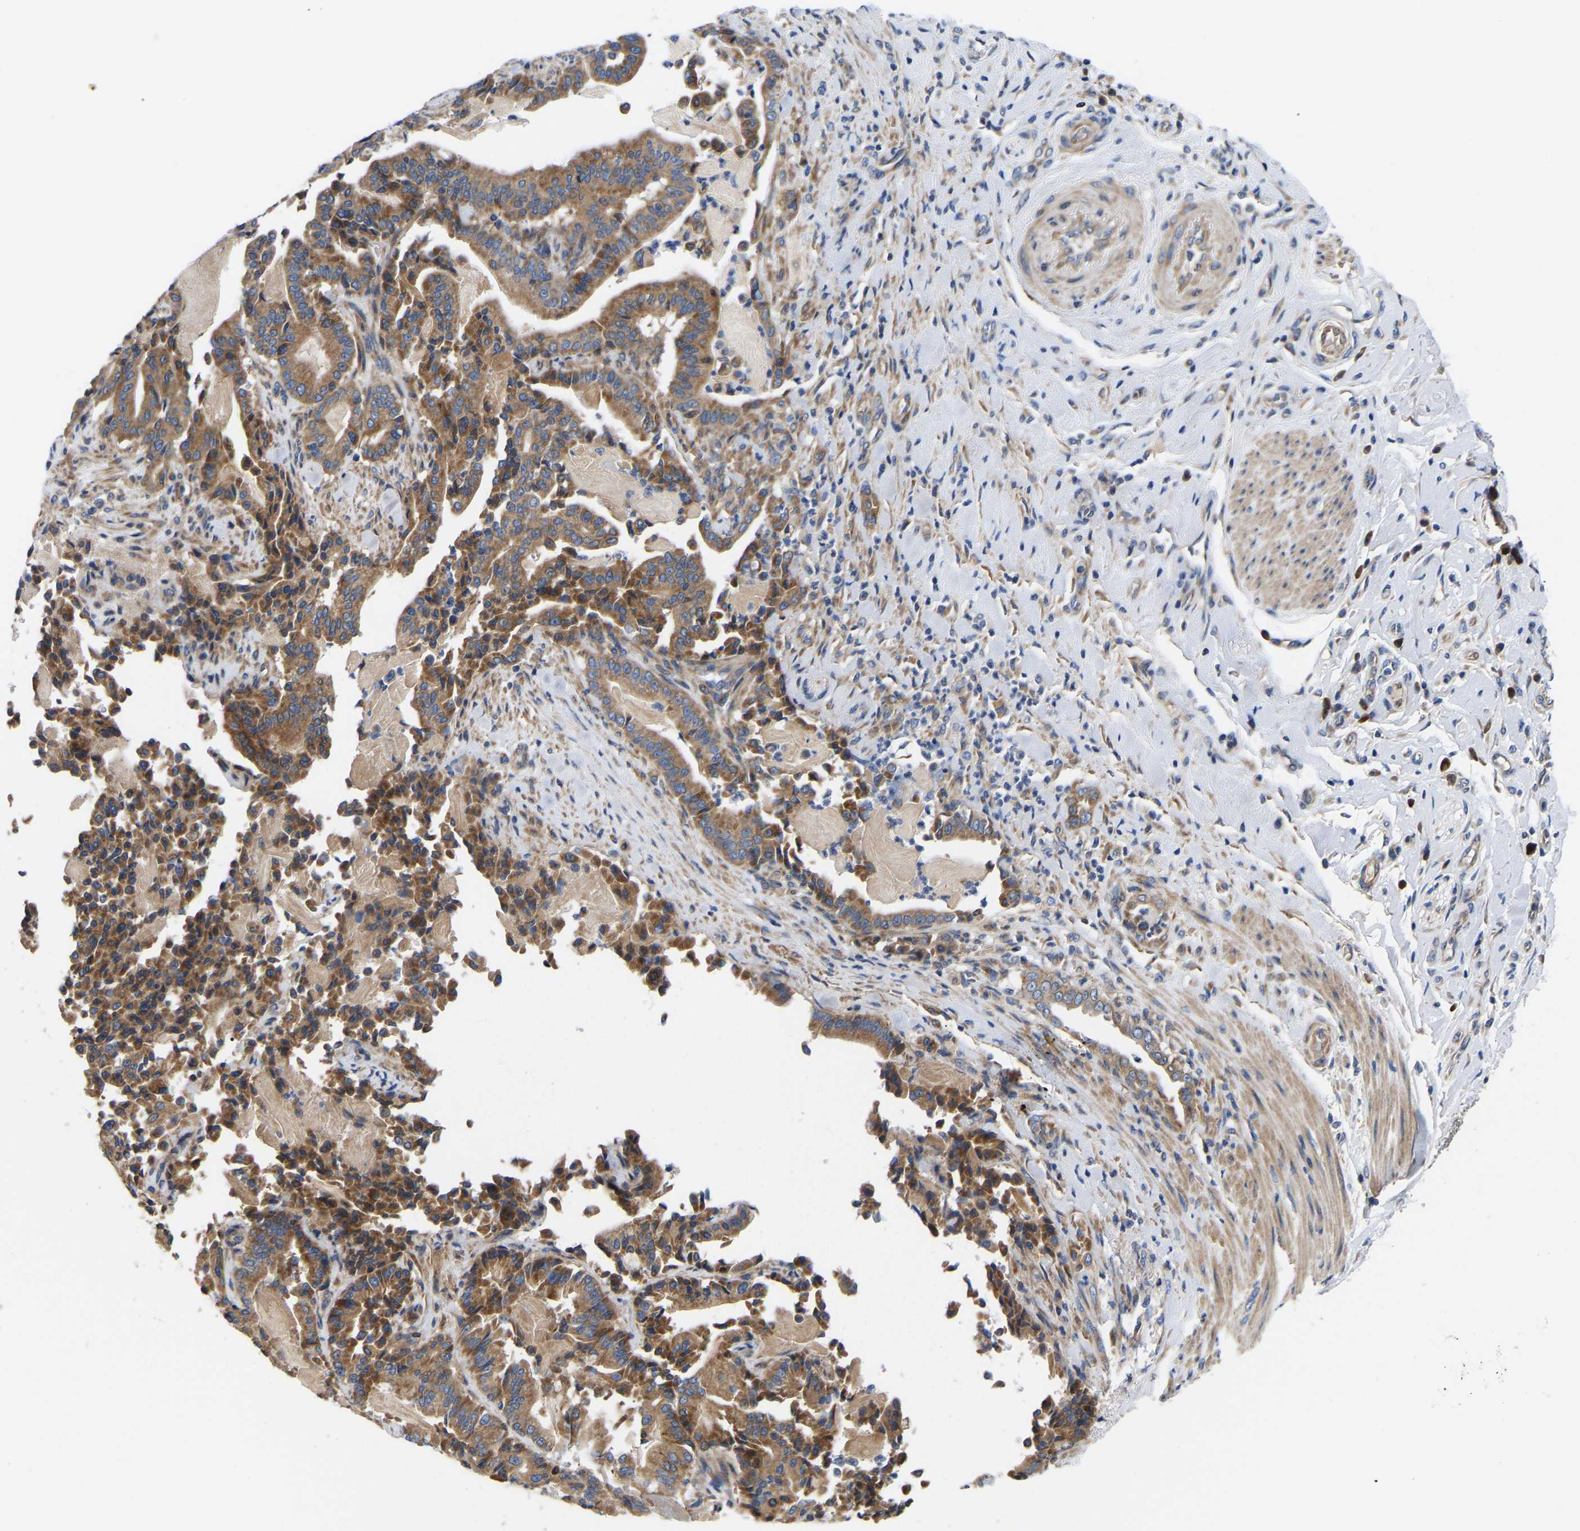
{"staining": {"intensity": "moderate", "quantity": ">75%", "location": "cytoplasmic/membranous"}, "tissue": "pancreatic cancer", "cell_type": "Tumor cells", "image_type": "cancer", "snomed": [{"axis": "morphology", "description": "Normal tissue, NOS"}, {"axis": "morphology", "description": "Adenocarcinoma, NOS"}, {"axis": "topography", "description": "Pancreas"}], "caption": "There is medium levels of moderate cytoplasmic/membranous positivity in tumor cells of pancreatic adenocarcinoma, as demonstrated by immunohistochemical staining (brown color).", "gene": "AIMP2", "patient": {"sex": "male", "age": 63}}